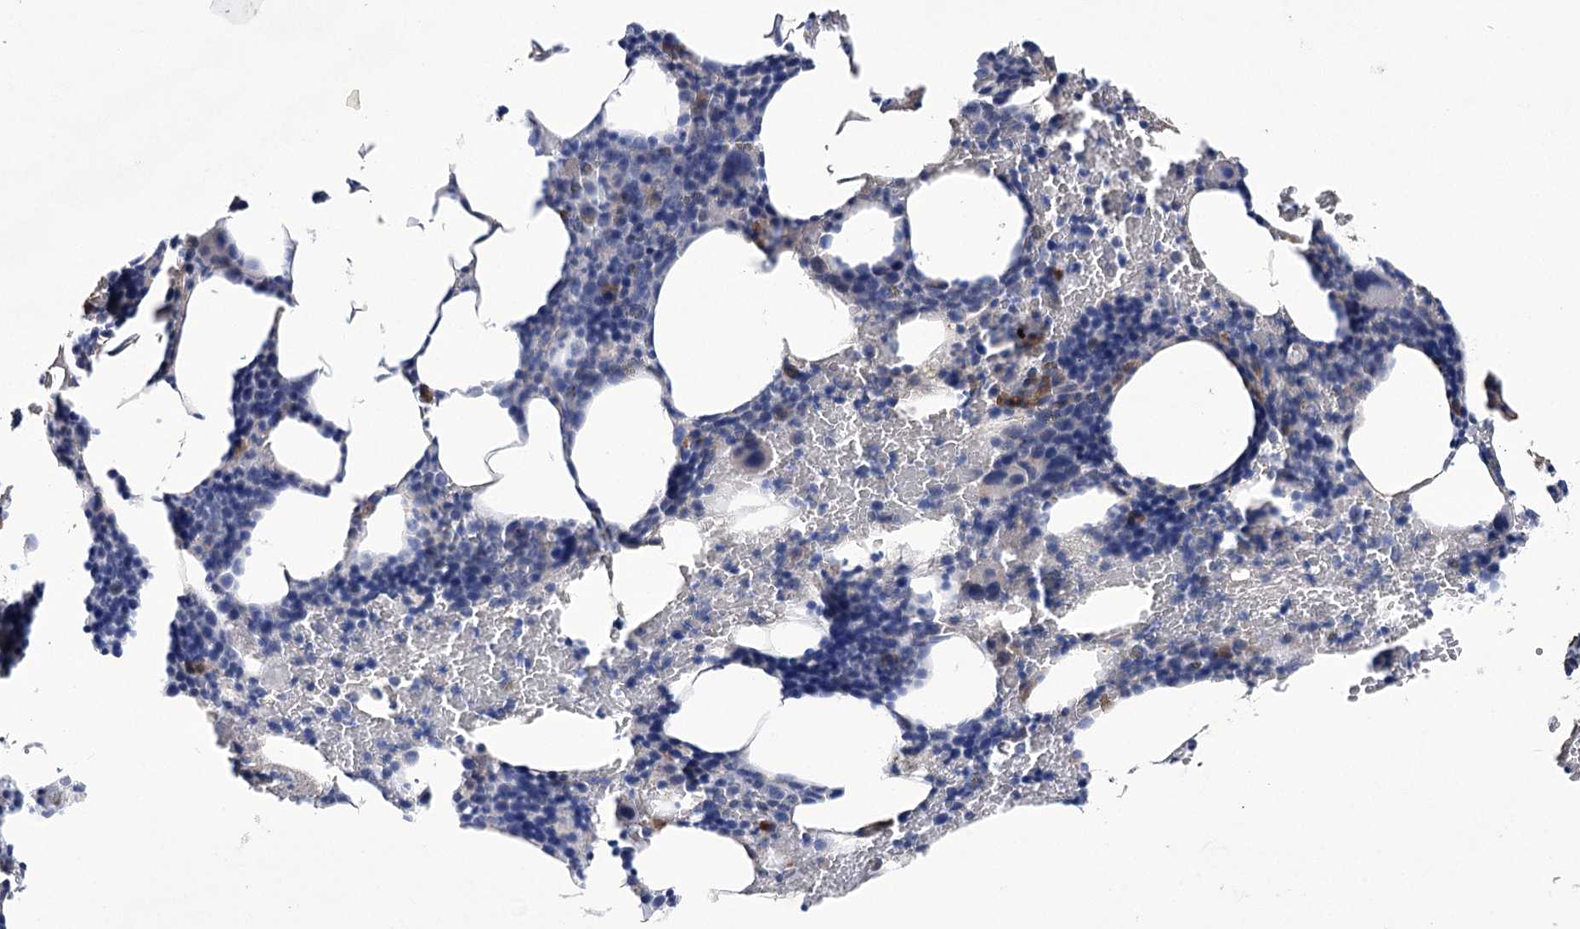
{"staining": {"intensity": "moderate", "quantity": "<25%", "location": "cytoplasmic/membranous"}, "tissue": "bone marrow", "cell_type": "Hematopoietic cells", "image_type": "normal", "snomed": [{"axis": "morphology", "description": "Normal tissue, NOS"}, {"axis": "topography", "description": "Bone marrow"}], "caption": "Protein staining of normal bone marrow displays moderate cytoplasmic/membranous positivity in about <25% of hematopoietic cells.", "gene": "CEP164", "patient": {"sex": "male", "age": 62}}